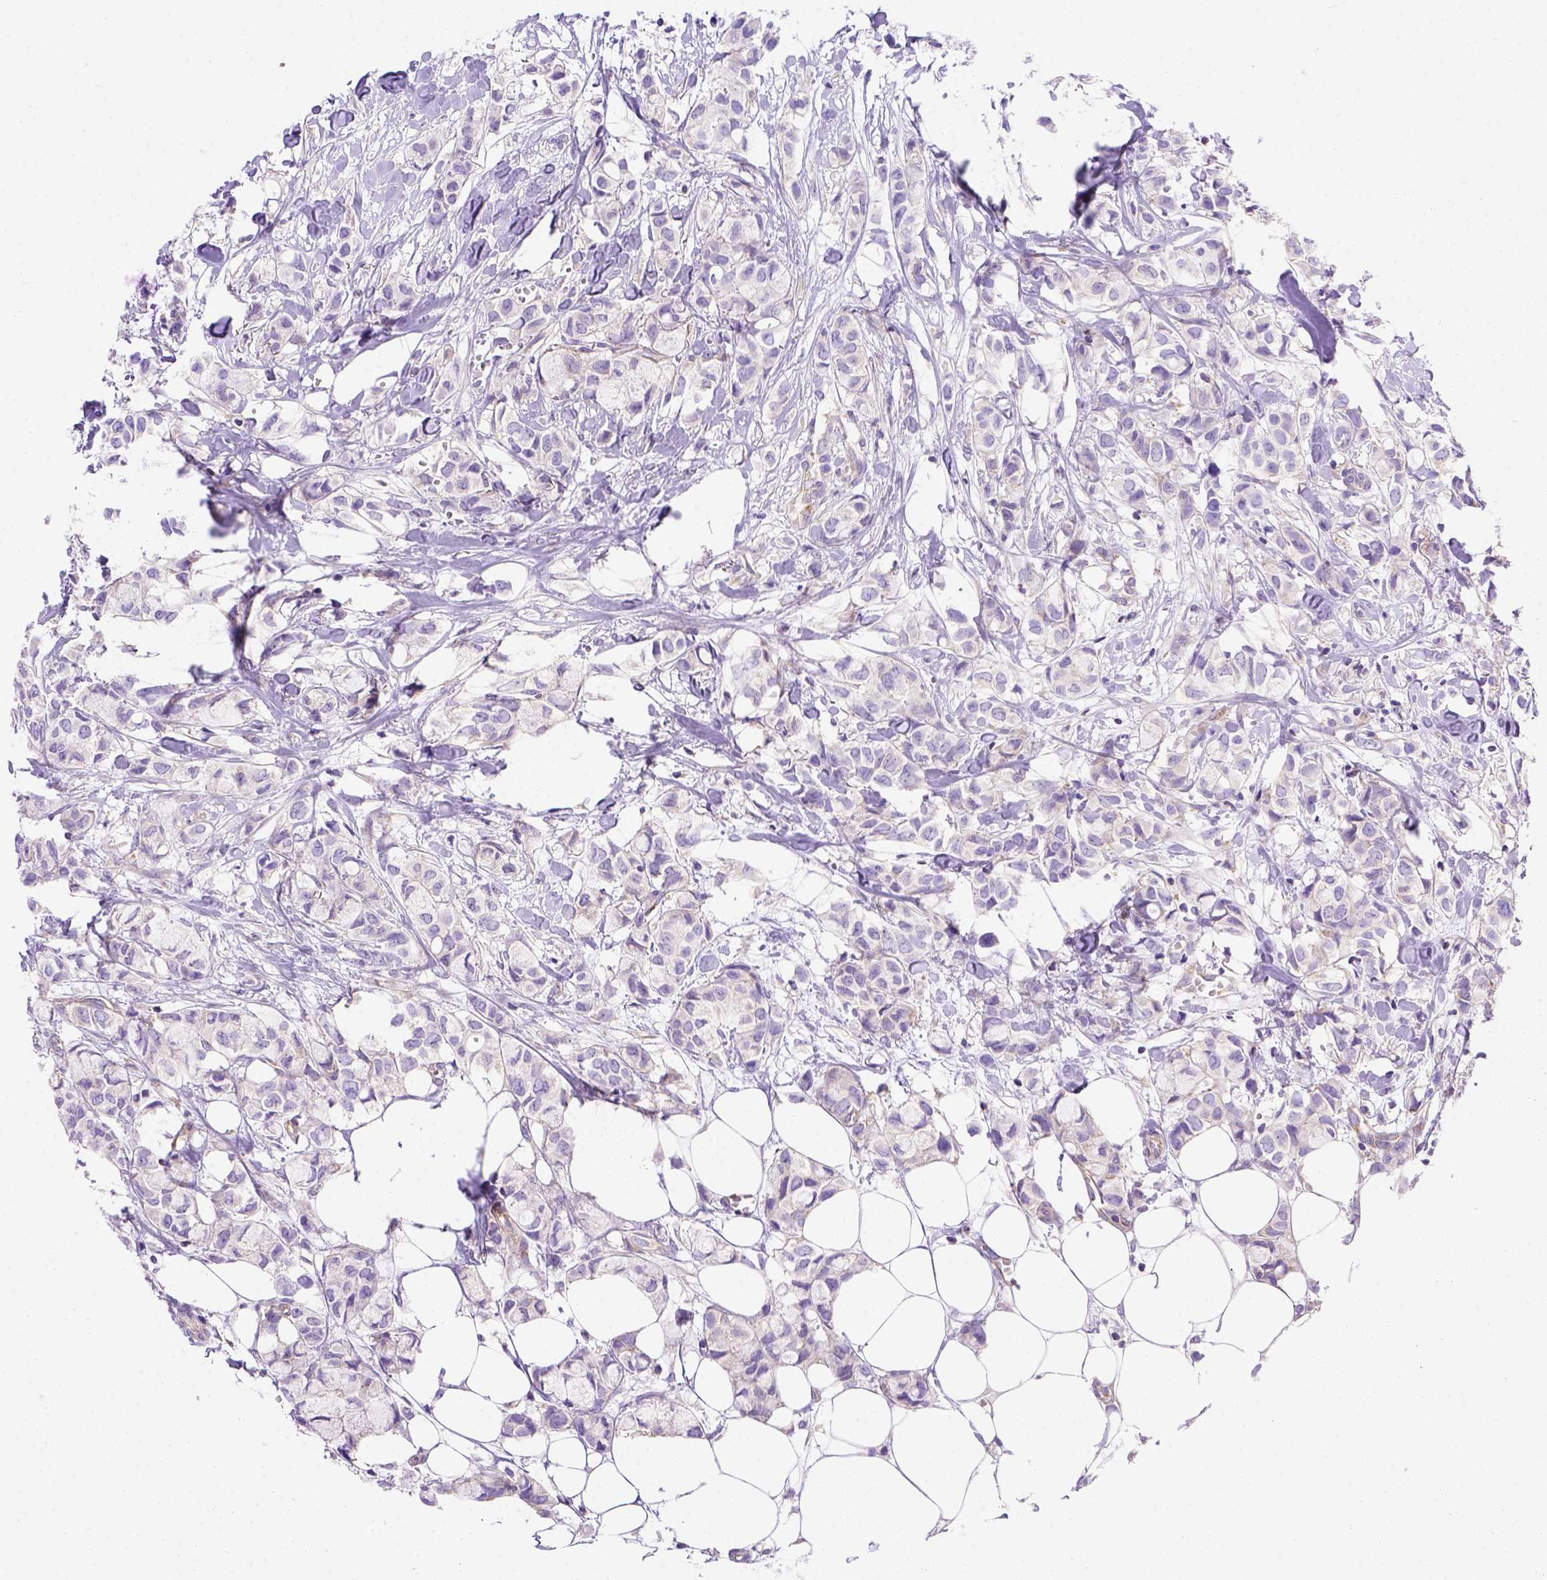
{"staining": {"intensity": "negative", "quantity": "none", "location": "none"}, "tissue": "breast cancer", "cell_type": "Tumor cells", "image_type": "cancer", "snomed": [{"axis": "morphology", "description": "Duct carcinoma"}, {"axis": "topography", "description": "Breast"}], "caption": "Photomicrograph shows no significant protein expression in tumor cells of breast invasive ductal carcinoma.", "gene": "FOXI1", "patient": {"sex": "female", "age": 85}}